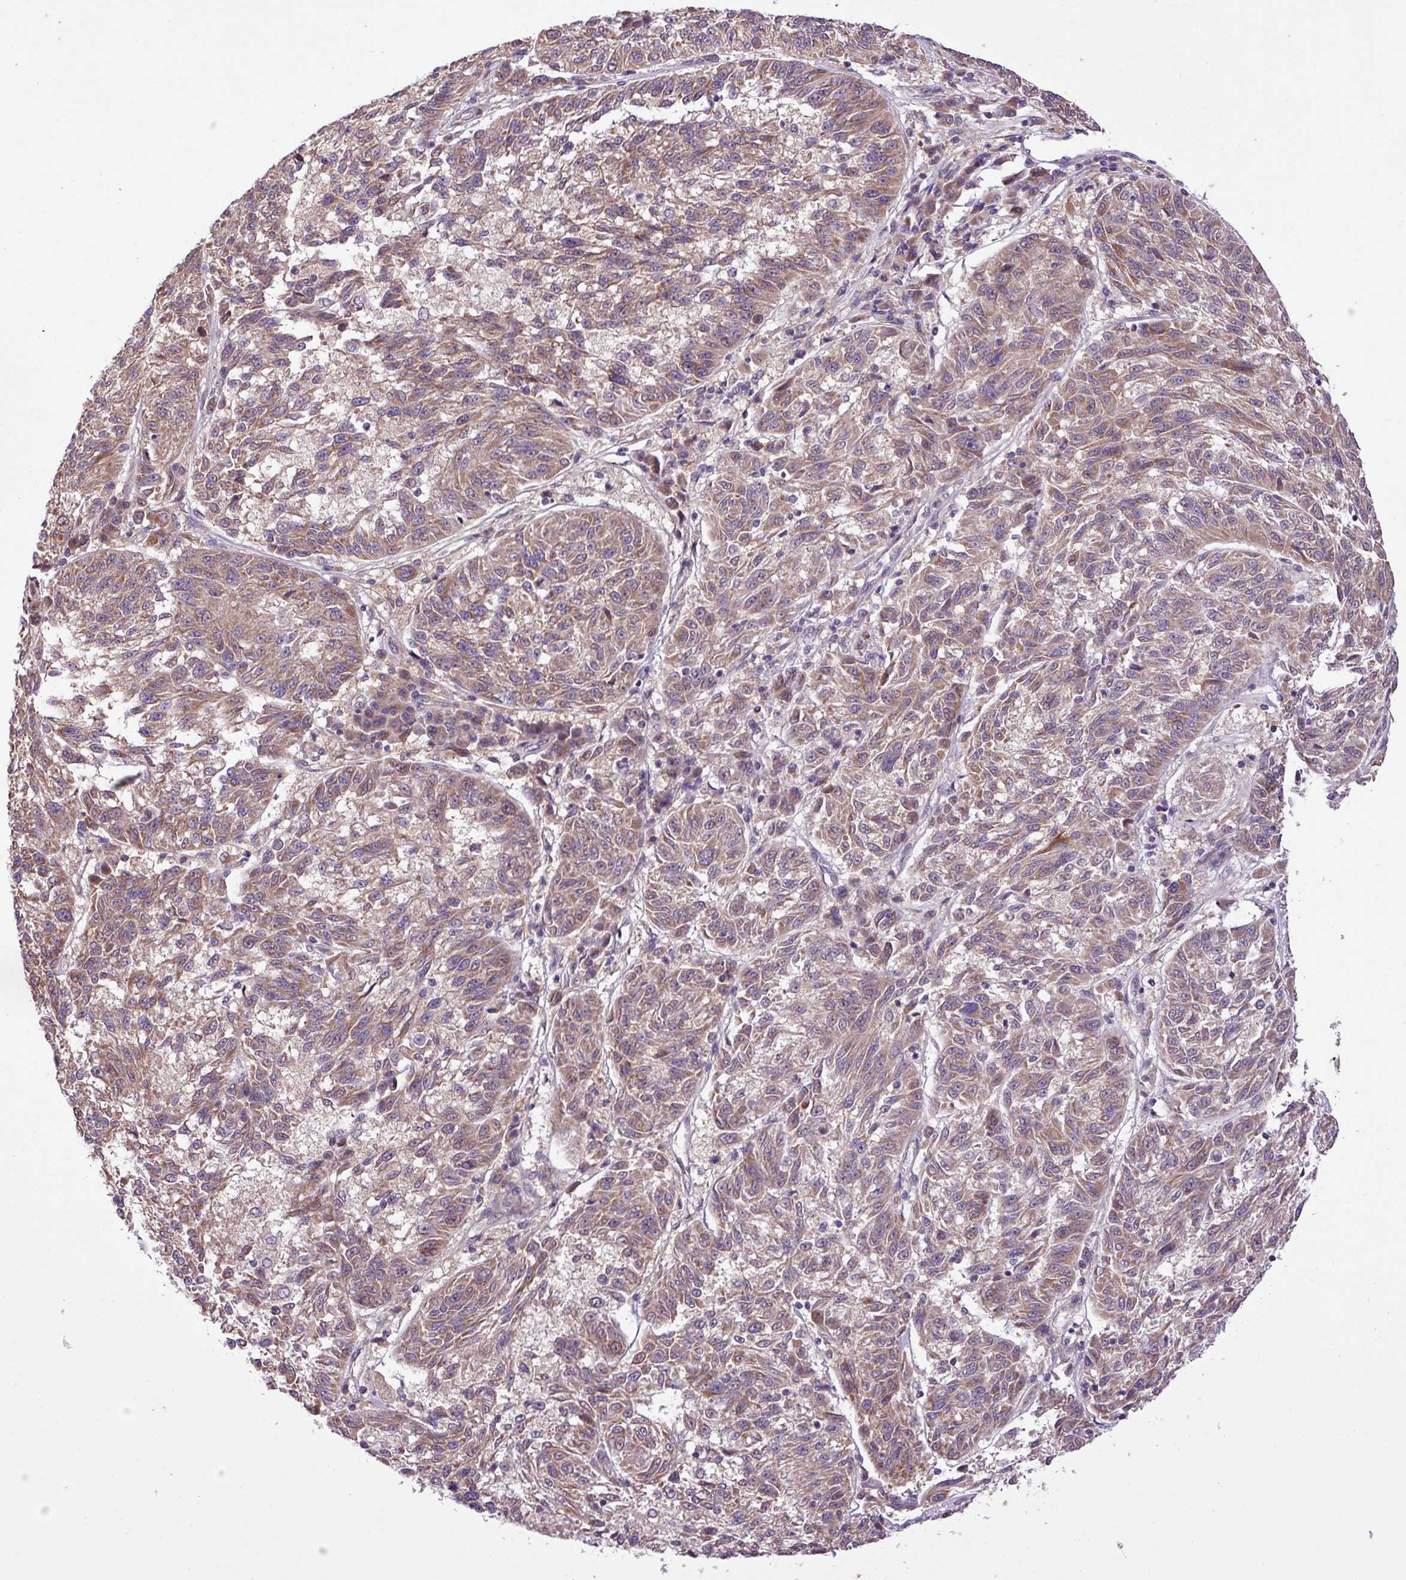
{"staining": {"intensity": "moderate", "quantity": ">75%", "location": "cytoplasmic/membranous"}, "tissue": "melanoma", "cell_type": "Tumor cells", "image_type": "cancer", "snomed": [{"axis": "morphology", "description": "Malignant melanoma, NOS"}, {"axis": "topography", "description": "Skin"}], "caption": "This micrograph demonstrates immunohistochemistry (IHC) staining of malignant melanoma, with medium moderate cytoplasmic/membranous expression in approximately >75% of tumor cells.", "gene": "TIMM10B", "patient": {"sex": "male", "age": 53}}